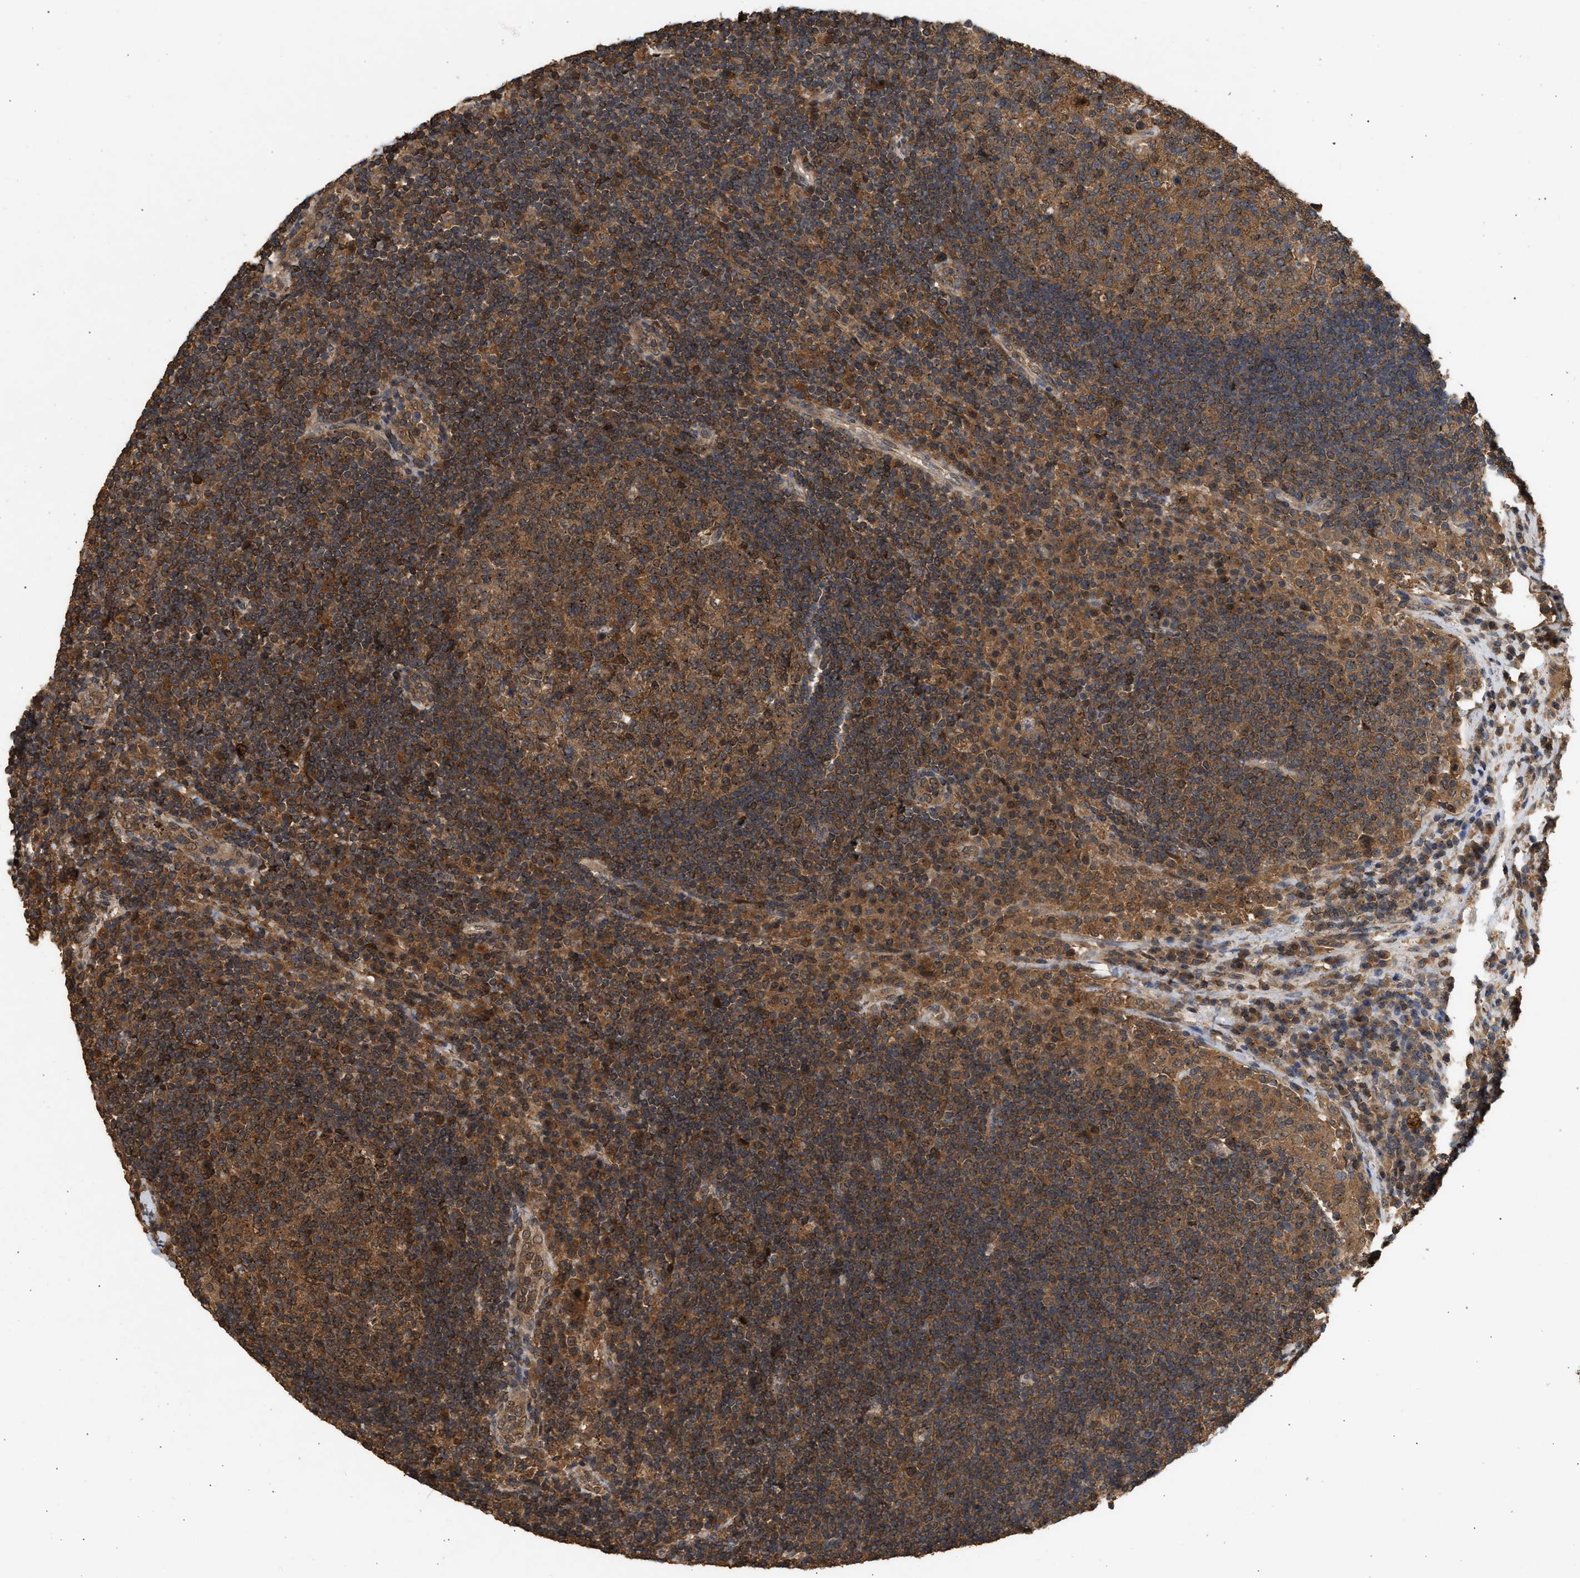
{"staining": {"intensity": "strong", "quantity": ">75%", "location": "cytoplasmic/membranous,nuclear"}, "tissue": "lymph node", "cell_type": "Germinal center cells", "image_type": "normal", "snomed": [{"axis": "morphology", "description": "Normal tissue, NOS"}, {"axis": "topography", "description": "Lymph node"}], "caption": "A high amount of strong cytoplasmic/membranous,nuclear staining is appreciated in approximately >75% of germinal center cells in benign lymph node. The protein of interest is stained brown, and the nuclei are stained in blue (DAB IHC with brightfield microscopy, high magnification).", "gene": "FITM1", "patient": {"sex": "female", "age": 53}}